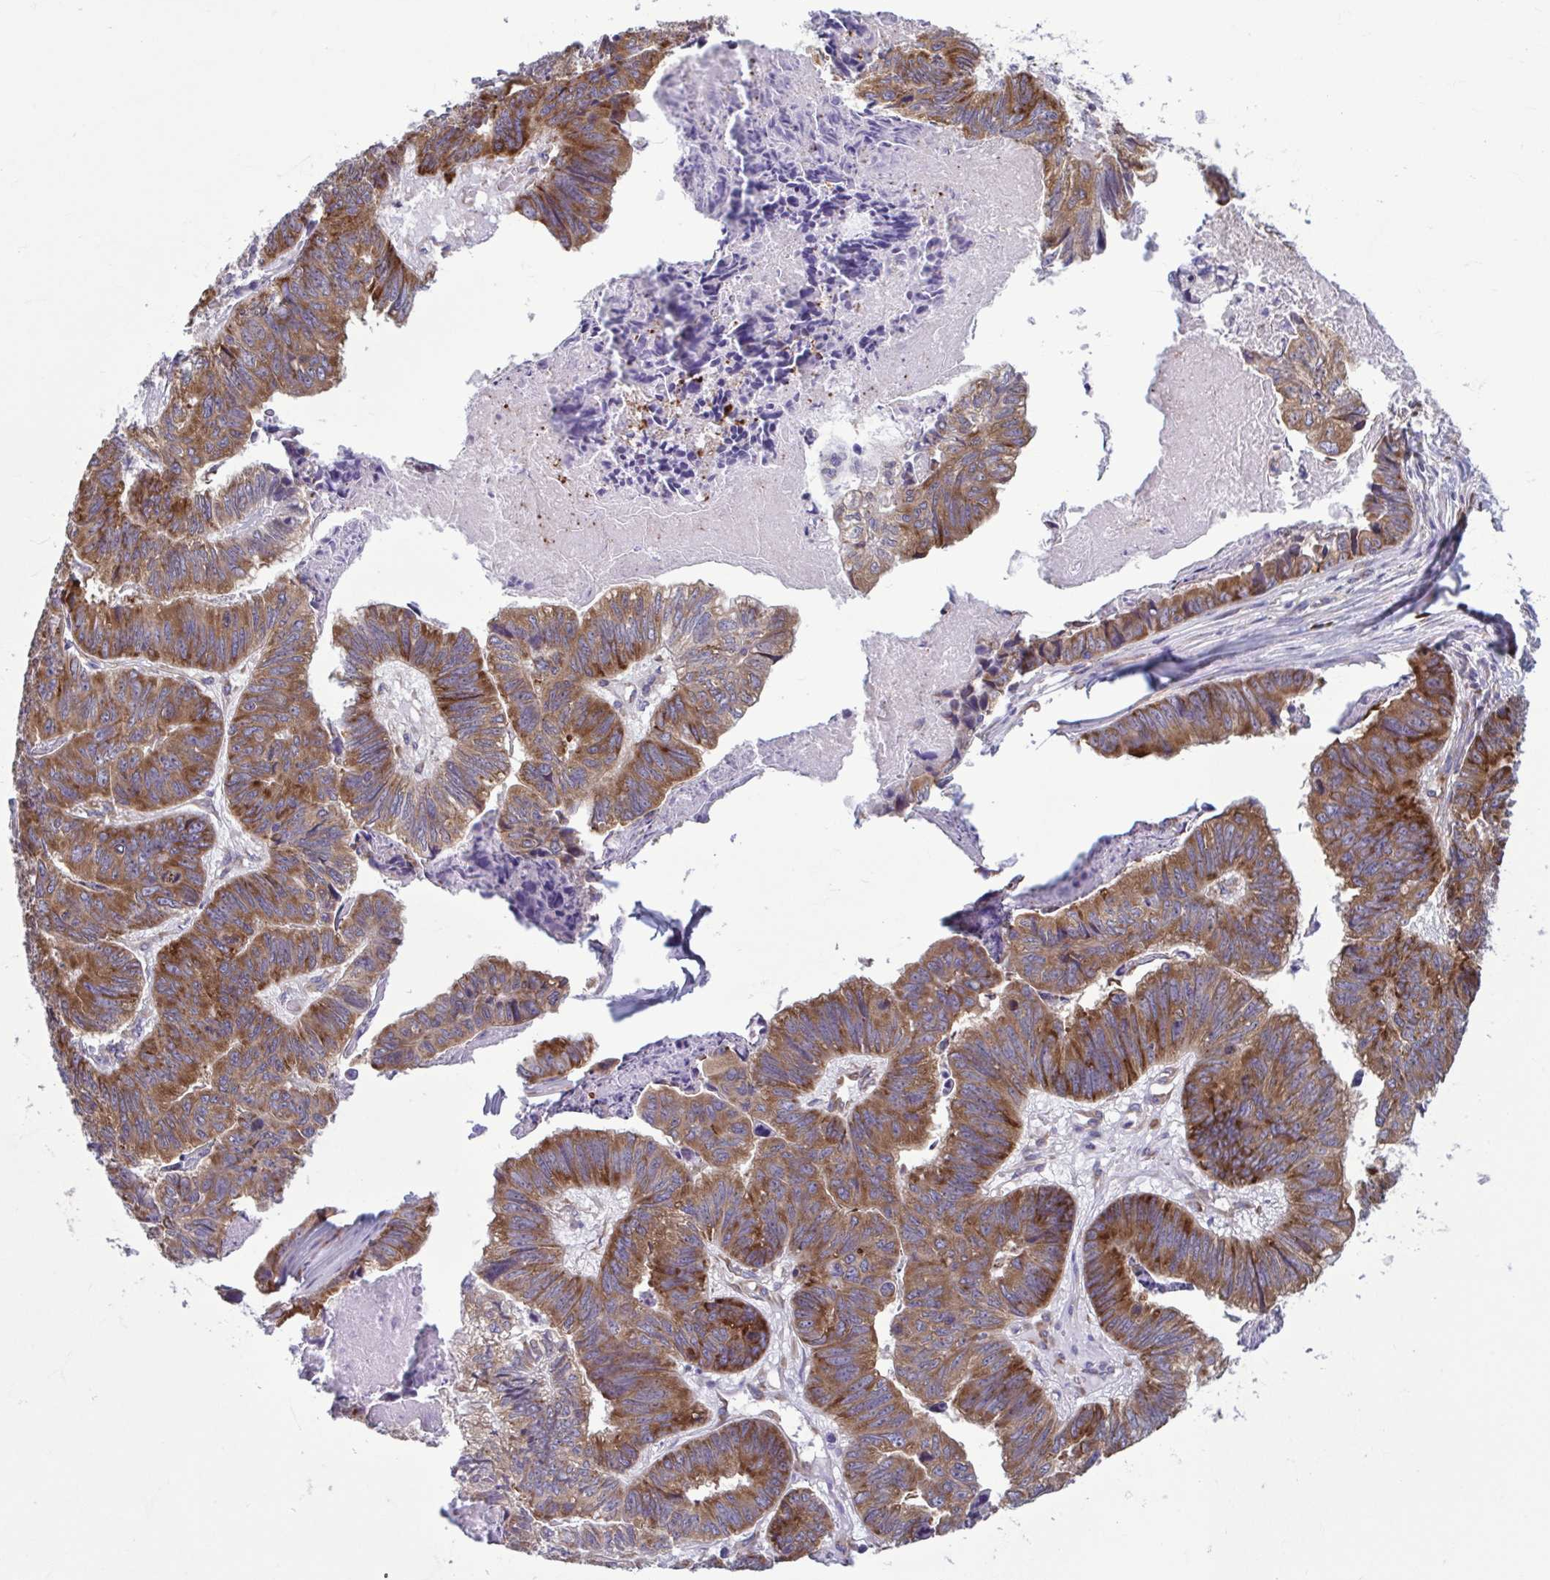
{"staining": {"intensity": "moderate", "quantity": ">75%", "location": "cytoplasmic/membranous"}, "tissue": "stomach cancer", "cell_type": "Tumor cells", "image_type": "cancer", "snomed": [{"axis": "morphology", "description": "Adenocarcinoma, NOS"}, {"axis": "topography", "description": "Stomach, lower"}], "caption": "High-magnification brightfield microscopy of stomach cancer (adenocarcinoma) stained with DAB (brown) and counterstained with hematoxylin (blue). tumor cells exhibit moderate cytoplasmic/membranous expression is identified in about>75% of cells.", "gene": "RPS16", "patient": {"sex": "male", "age": 77}}